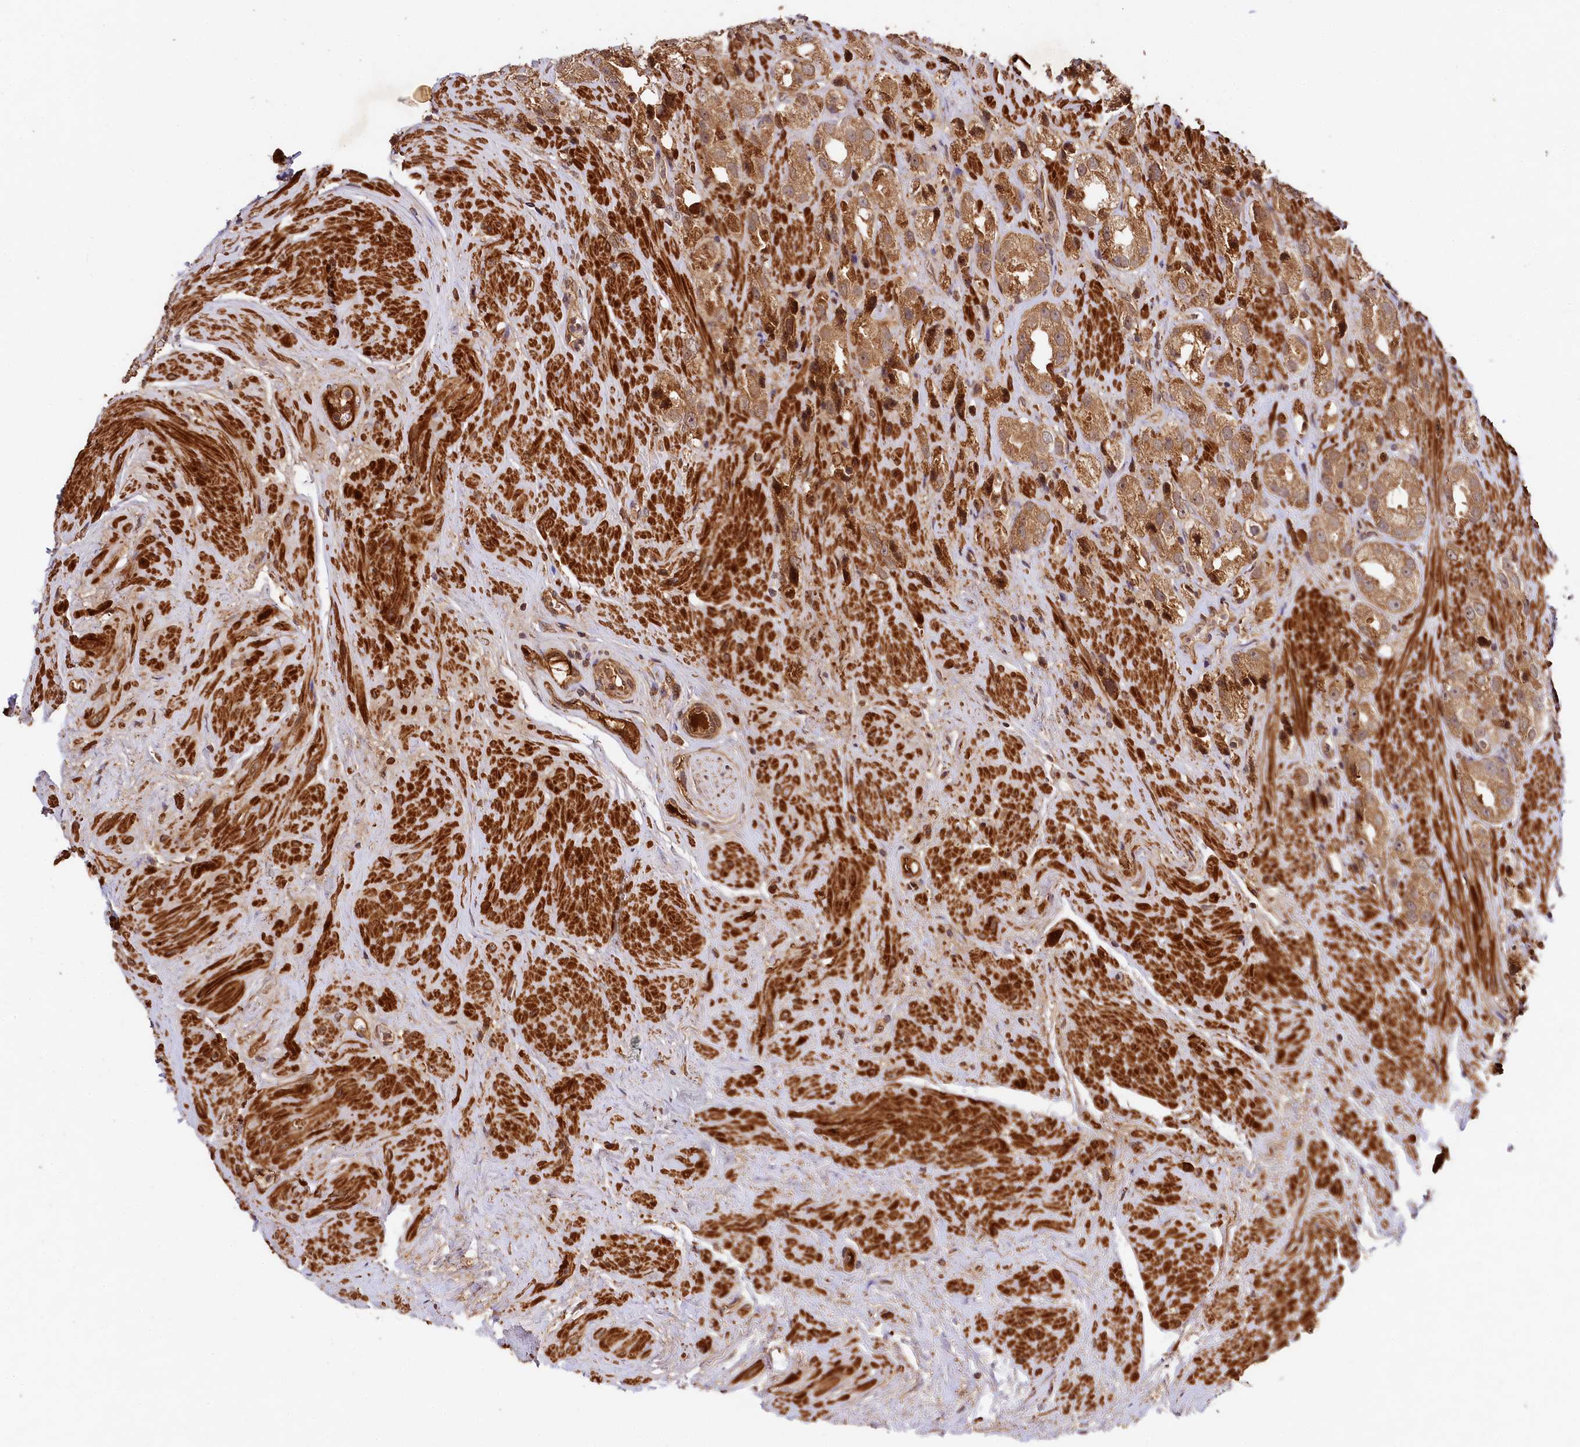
{"staining": {"intensity": "moderate", "quantity": ">75%", "location": "cytoplasmic/membranous"}, "tissue": "prostate cancer", "cell_type": "Tumor cells", "image_type": "cancer", "snomed": [{"axis": "morphology", "description": "Adenocarcinoma, NOS"}, {"axis": "topography", "description": "Prostate"}], "caption": "Tumor cells exhibit moderate cytoplasmic/membranous expression in about >75% of cells in prostate cancer. (DAB = brown stain, brightfield microscopy at high magnification).", "gene": "MCF2L2", "patient": {"sex": "male", "age": 79}}